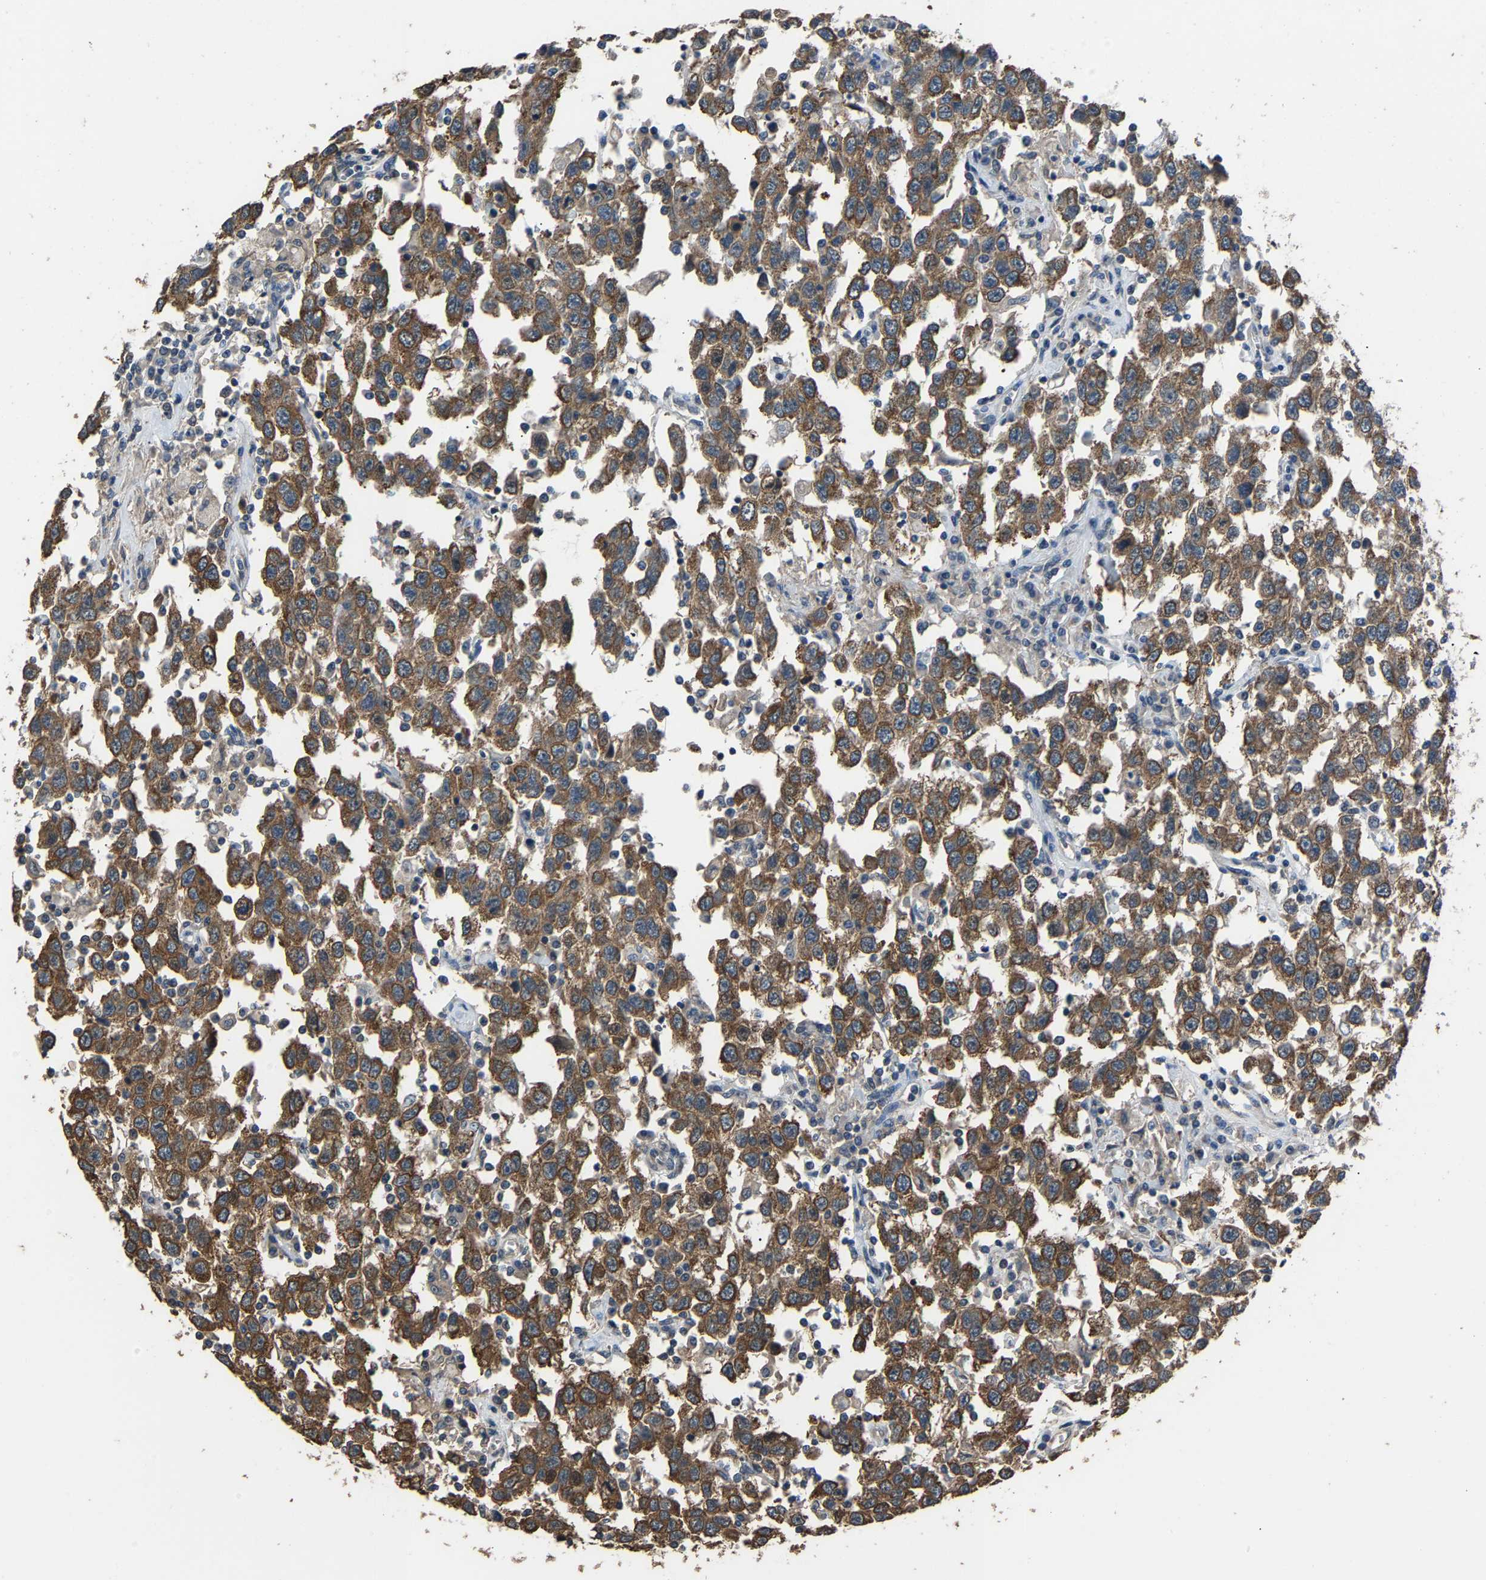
{"staining": {"intensity": "moderate", "quantity": ">75%", "location": "cytoplasmic/membranous"}, "tissue": "testis cancer", "cell_type": "Tumor cells", "image_type": "cancer", "snomed": [{"axis": "morphology", "description": "Seminoma, NOS"}, {"axis": "topography", "description": "Testis"}], "caption": "Immunohistochemistry (IHC) of seminoma (testis) exhibits medium levels of moderate cytoplasmic/membranous positivity in about >75% of tumor cells.", "gene": "ABCC9", "patient": {"sex": "male", "age": 41}}